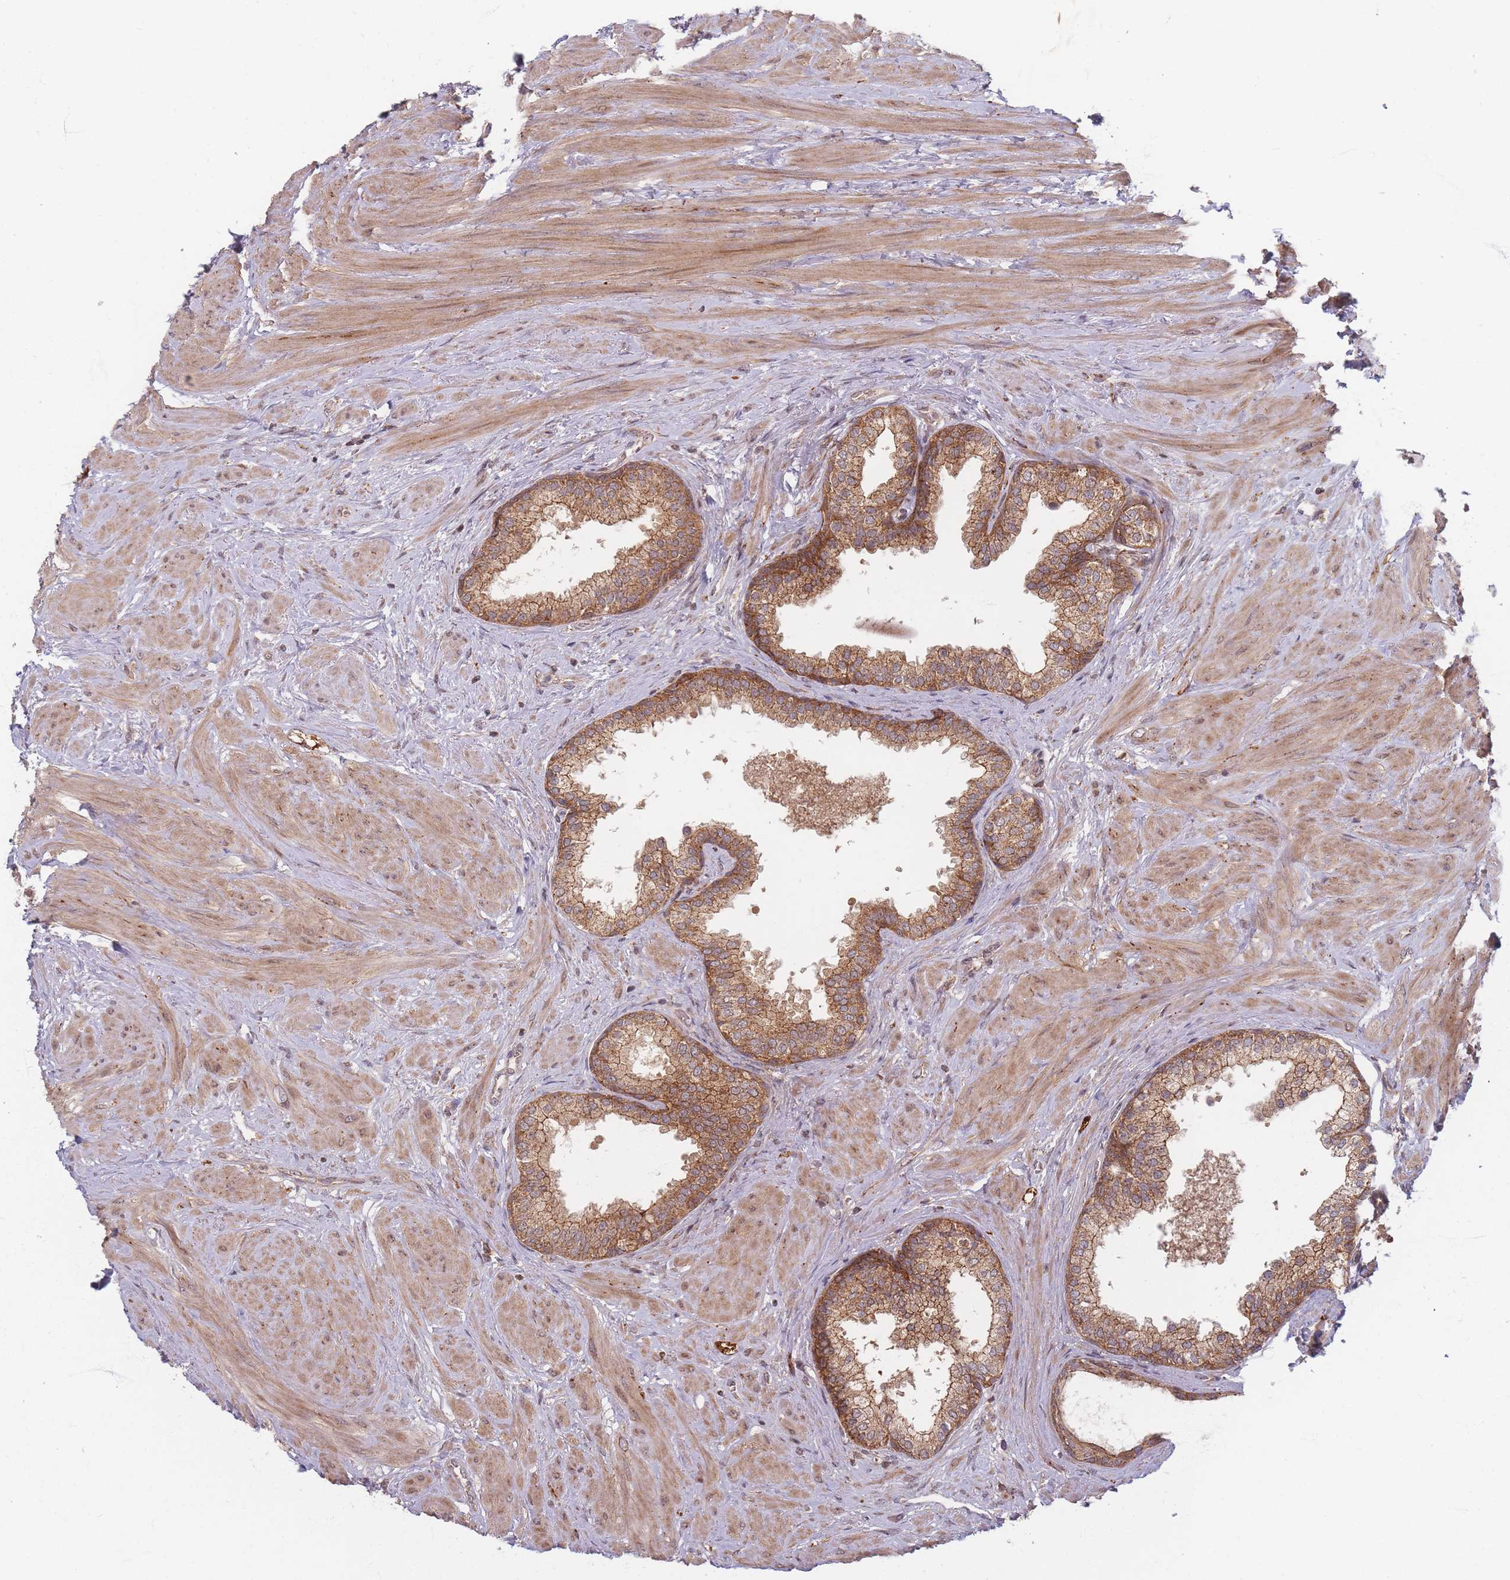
{"staining": {"intensity": "moderate", "quantity": ">75%", "location": "cytoplasmic/membranous"}, "tissue": "prostate", "cell_type": "Glandular cells", "image_type": "normal", "snomed": [{"axis": "morphology", "description": "Normal tissue, NOS"}, {"axis": "topography", "description": "Prostate"}], "caption": "Unremarkable prostate demonstrates moderate cytoplasmic/membranous staining in about >75% of glandular cells, visualized by immunohistochemistry. Ihc stains the protein in brown and the nuclei are stained blue.", "gene": "RADX", "patient": {"sex": "male", "age": 48}}